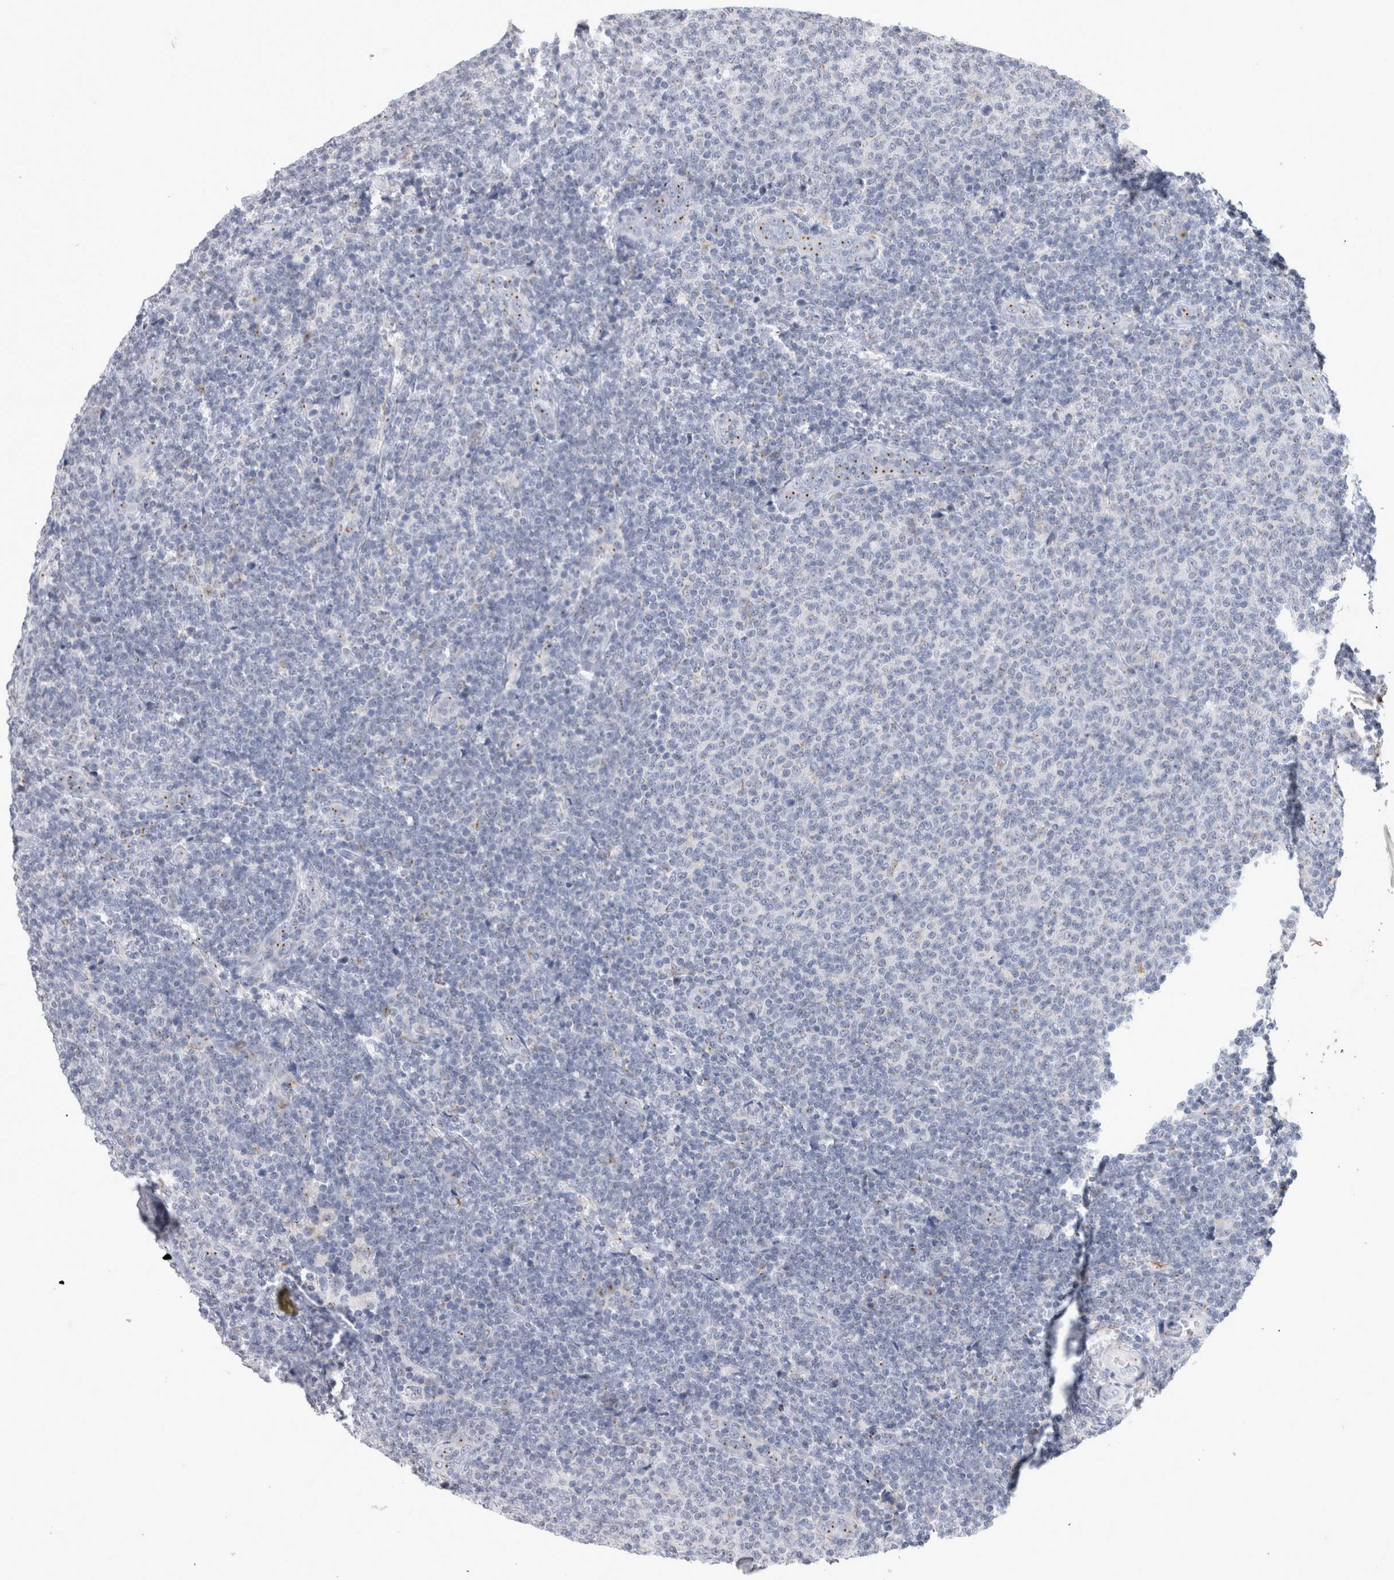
{"staining": {"intensity": "negative", "quantity": "none", "location": "none"}, "tissue": "lymphoma", "cell_type": "Tumor cells", "image_type": "cancer", "snomed": [{"axis": "morphology", "description": "Malignant lymphoma, non-Hodgkin's type, Low grade"}, {"axis": "topography", "description": "Lymph node"}], "caption": "Protein analysis of malignant lymphoma, non-Hodgkin's type (low-grade) demonstrates no significant staining in tumor cells.", "gene": "AKAP9", "patient": {"sex": "male", "age": 66}}